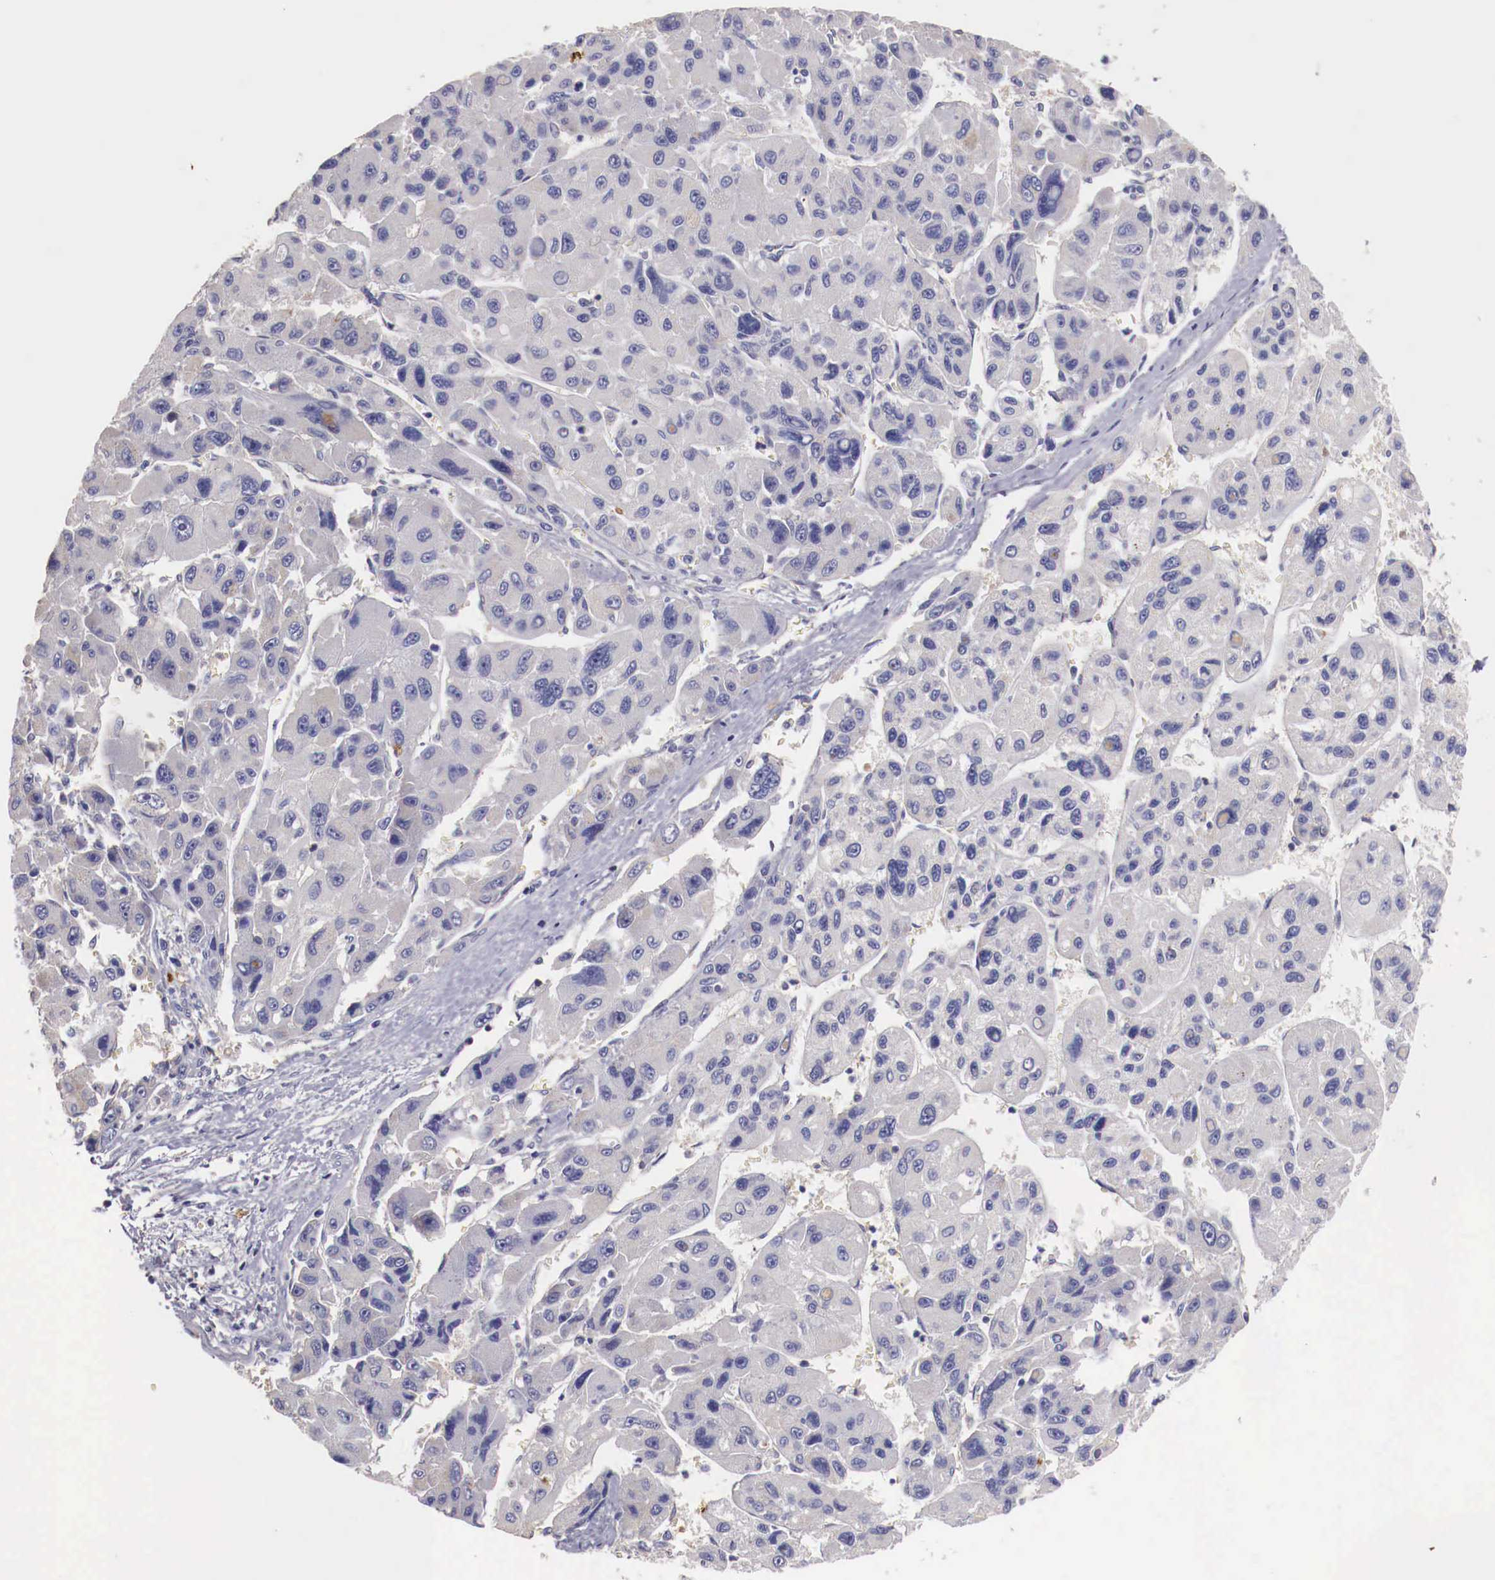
{"staining": {"intensity": "negative", "quantity": "none", "location": "none"}, "tissue": "liver cancer", "cell_type": "Tumor cells", "image_type": "cancer", "snomed": [{"axis": "morphology", "description": "Carcinoma, Hepatocellular, NOS"}, {"axis": "topography", "description": "Liver"}], "caption": "High power microscopy micrograph of an immunohistochemistry image of liver cancer, revealing no significant expression in tumor cells. Nuclei are stained in blue.", "gene": "PITPNA", "patient": {"sex": "male", "age": 64}}